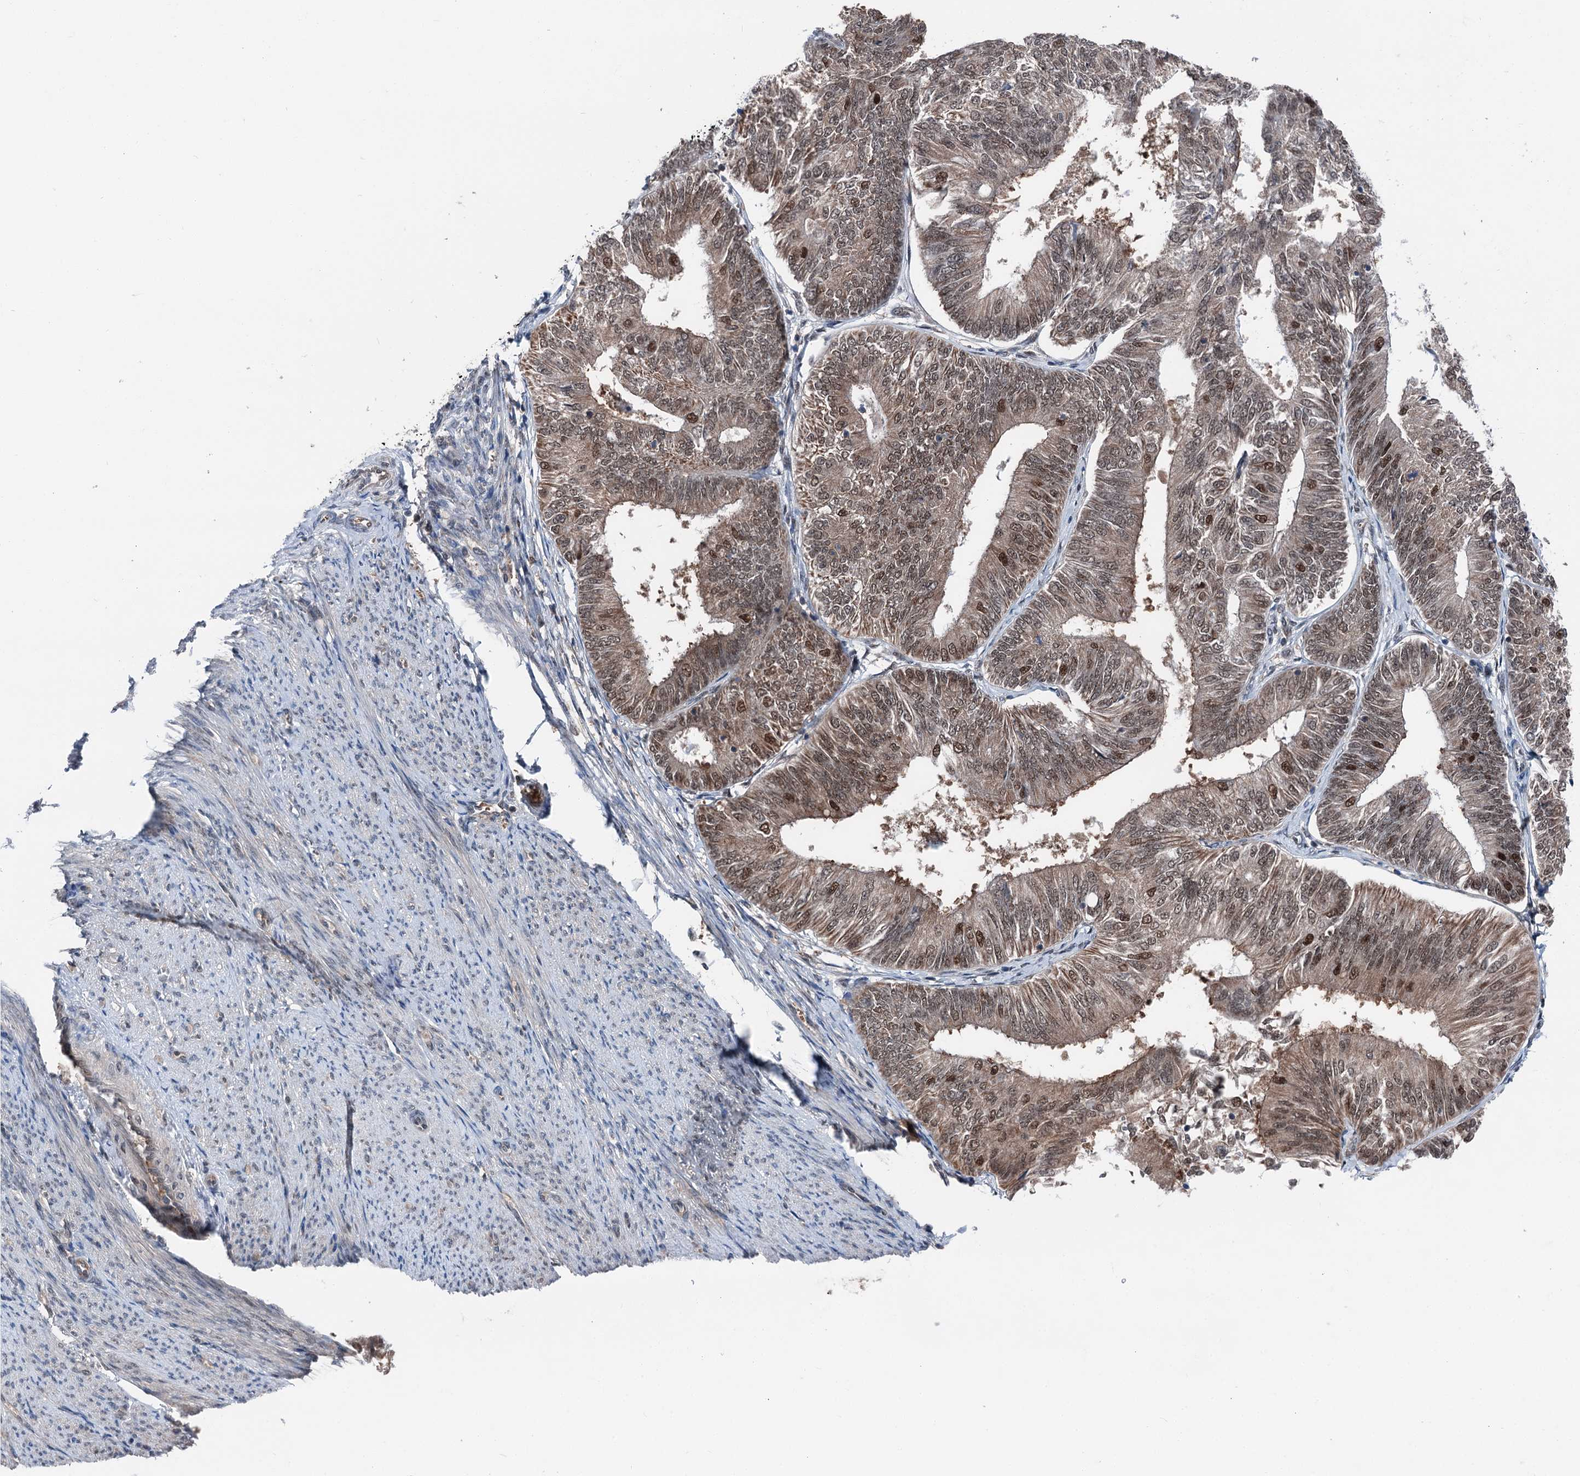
{"staining": {"intensity": "moderate", "quantity": ">75%", "location": "nuclear"}, "tissue": "endometrial cancer", "cell_type": "Tumor cells", "image_type": "cancer", "snomed": [{"axis": "morphology", "description": "Adenocarcinoma, NOS"}, {"axis": "topography", "description": "Endometrium"}], "caption": "The photomicrograph shows staining of endometrial cancer (adenocarcinoma), revealing moderate nuclear protein expression (brown color) within tumor cells.", "gene": "PSMD13", "patient": {"sex": "female", "age": 58}}